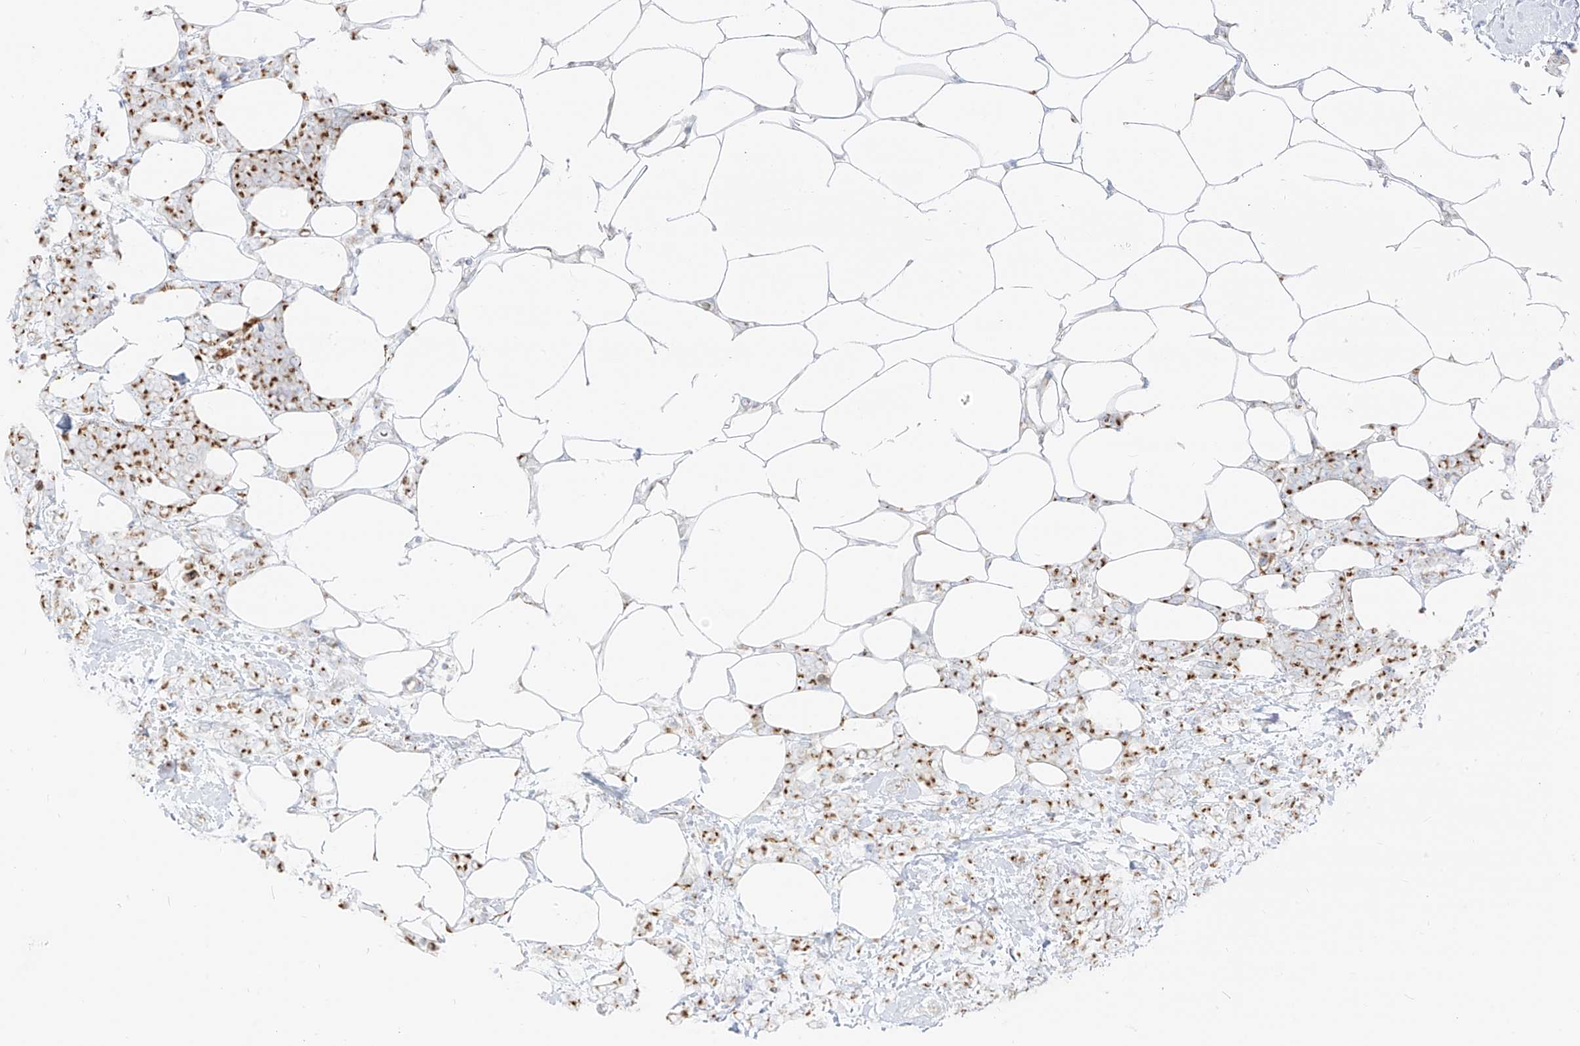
{"staining": {"intensity": "strong", "quantity": ">75%", "location": "cytoplasmic/membranous"}, "tissue": "breast cancer", "cell_type": "Tumor cells", "image_type": "cancer", "snomed": [{"axis": "morphology", "description": "Lobular carcinoma"}, {"axis": "topography", "description": "Breast"}], "caption": "Lobular carcinoma (breast) tissue demonstrates strong cytoplasmic/membranous staining in about >75% of tumor cells (Brightfield microscopy of DAB IHC at high magnification).", "gene": "TMEM87B", "patient": {"sex": "female", "age": 58}}